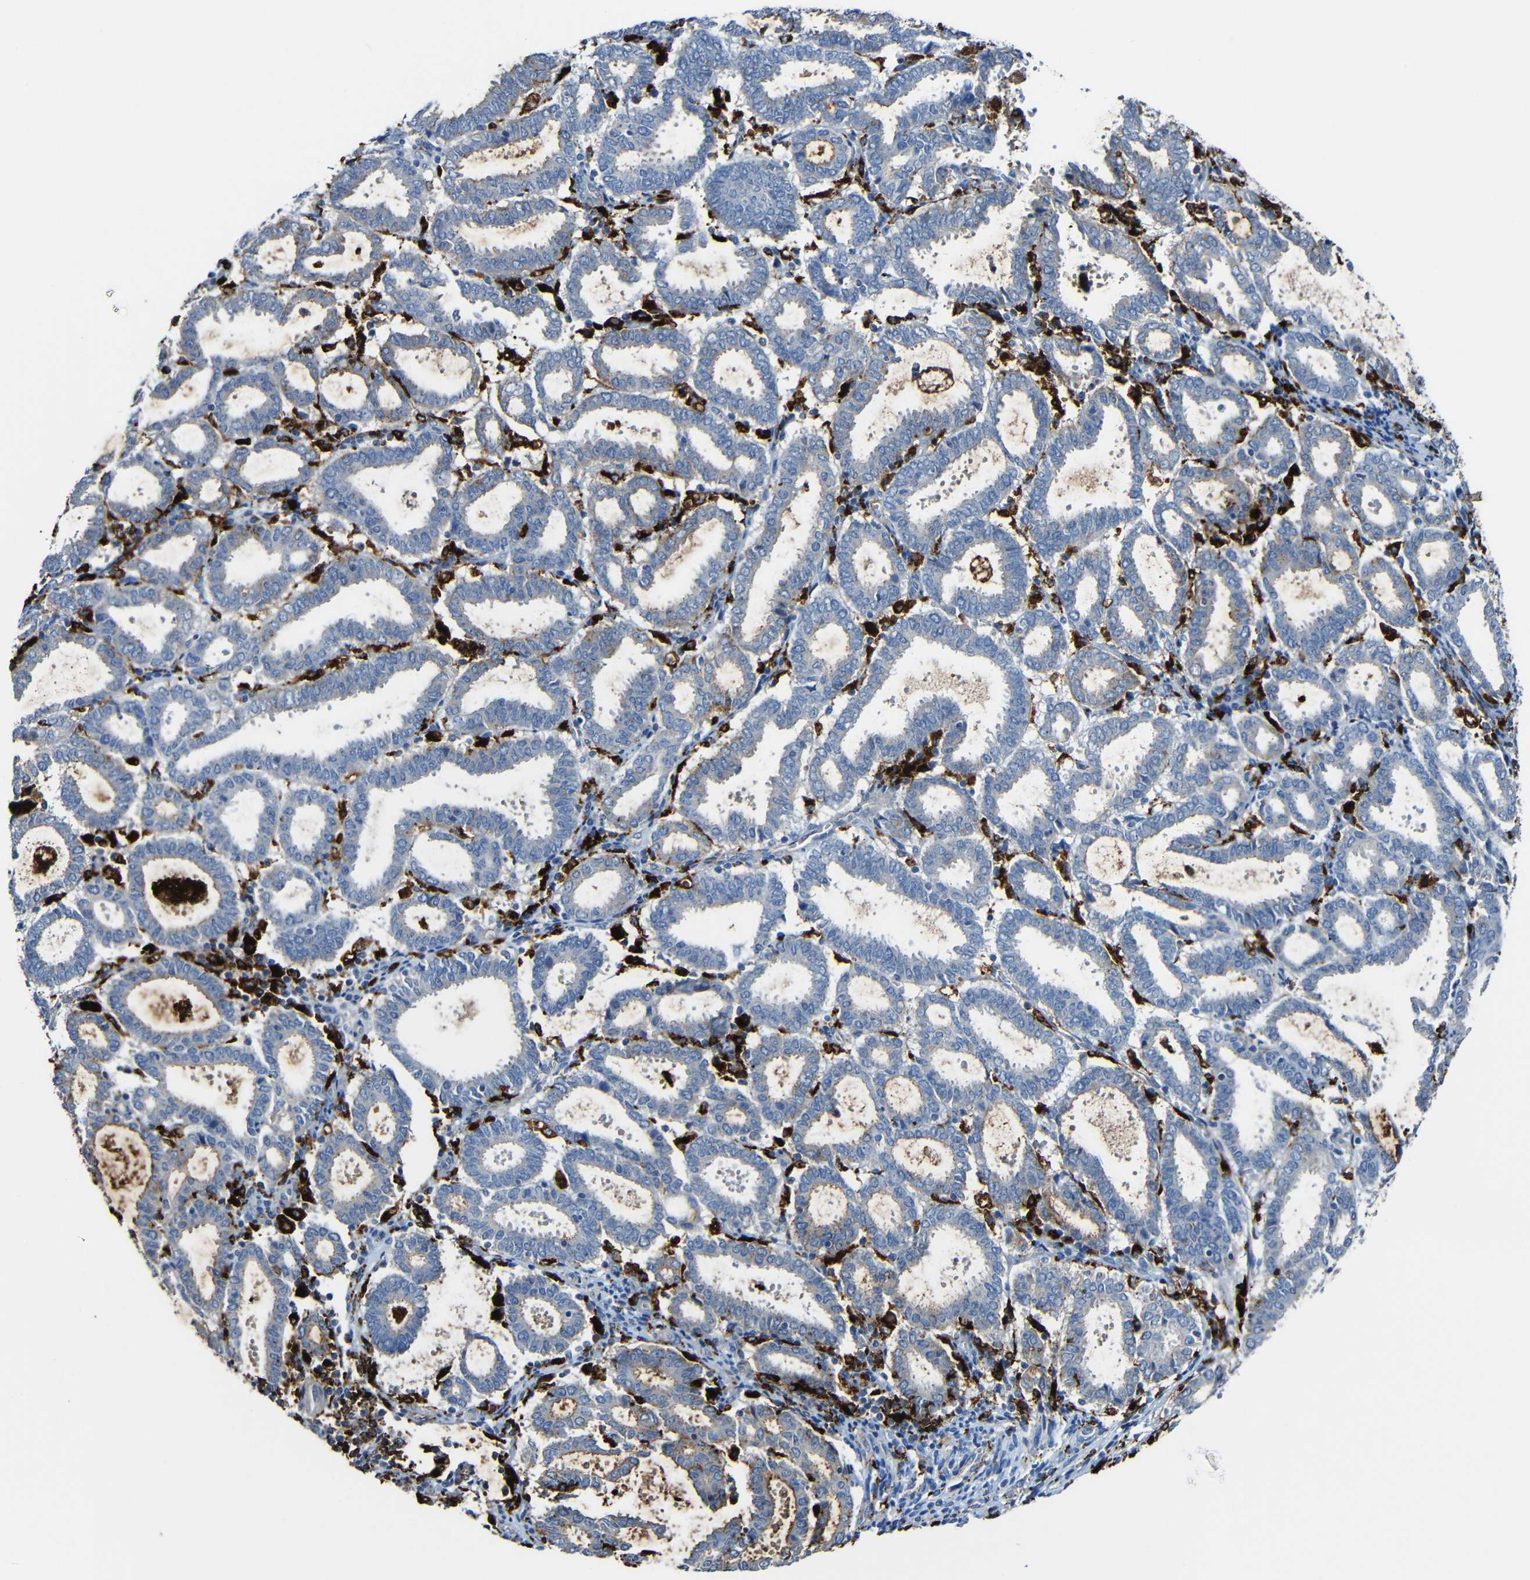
{"staining": {"intensity": "strong", "quantity": "<25%", "location": "cytoplasmic/membranous"}, "tissue": "endometrial cancer", "cell_type": "Tumor cells", "image_type": "cancer", "snomed": [{"axis": "morphology", "description": "Adenocarcinoma, NOS"}, {"axis": "topography", "description": "Uterus"}], "caption": "Protein staining reveals strong cytoplasmic/membranous positivity in approximately <25% of tumor cells in adenocarcinoma (endometrial).", "gene": "HLA-DMA", "patient": {"sex": "female", "age": 83}}